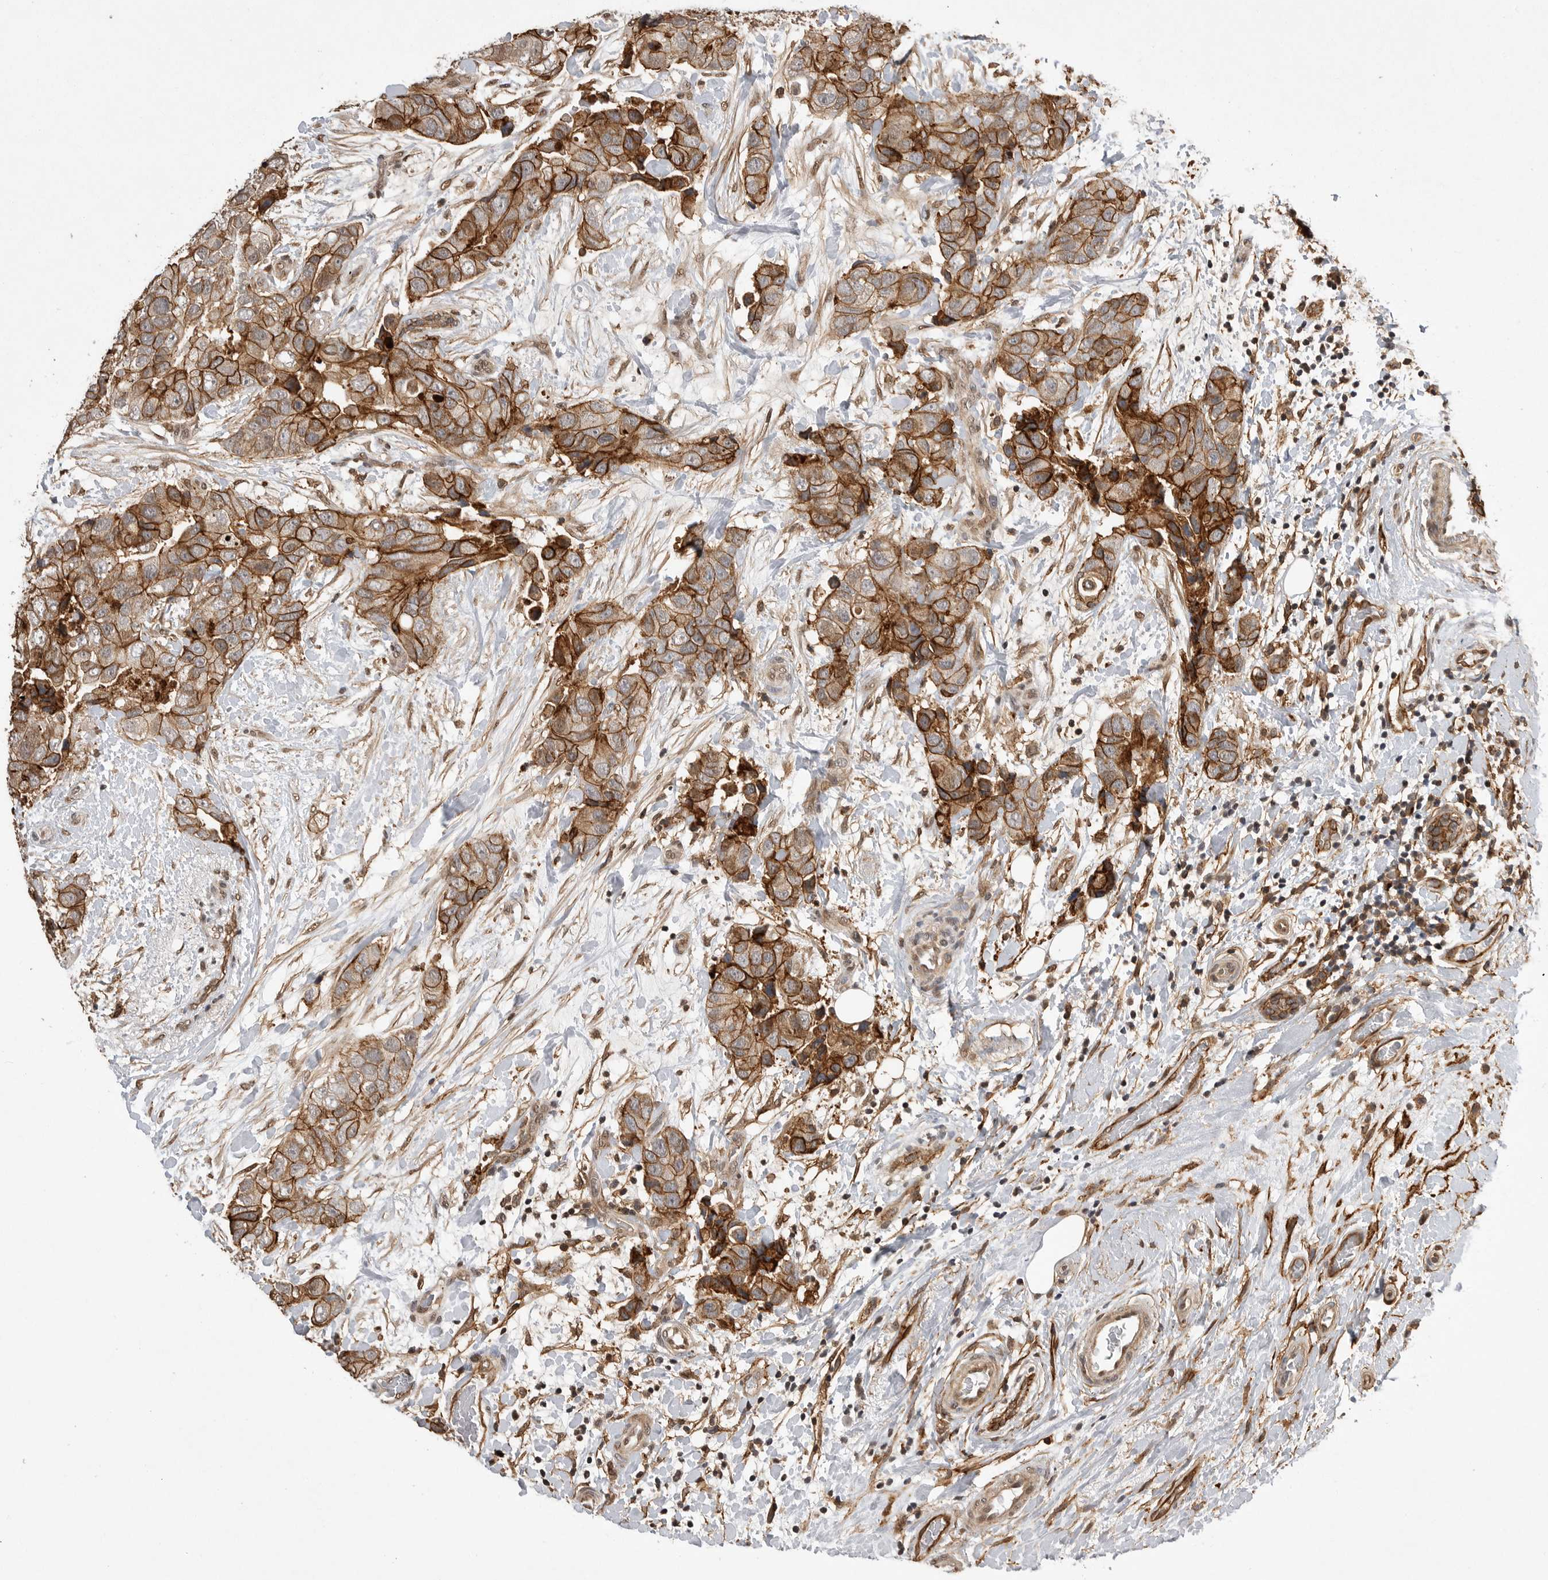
{"staining": {"intensity": "moderate", "quantity": ">75%", "location": "cytoplasmic/membranous"}, "tissue": "breast cancer", "cell_type": "Tumor cells", "image_type": "cancer", "snomed": [{"axis": "morphology", "description": "Duct carcinoma"}, {"axis": "topography", "description": "Breast"}], "caption": "About >75% of tumor cells in human breast cancer (intraductal carcinoma) show moderate cytoplasmic/membranous protein staining as visualized by brown immunohistochemical staining.", "gene": "NECTIN1", "patient": {"sex": "female", "age": 62}}